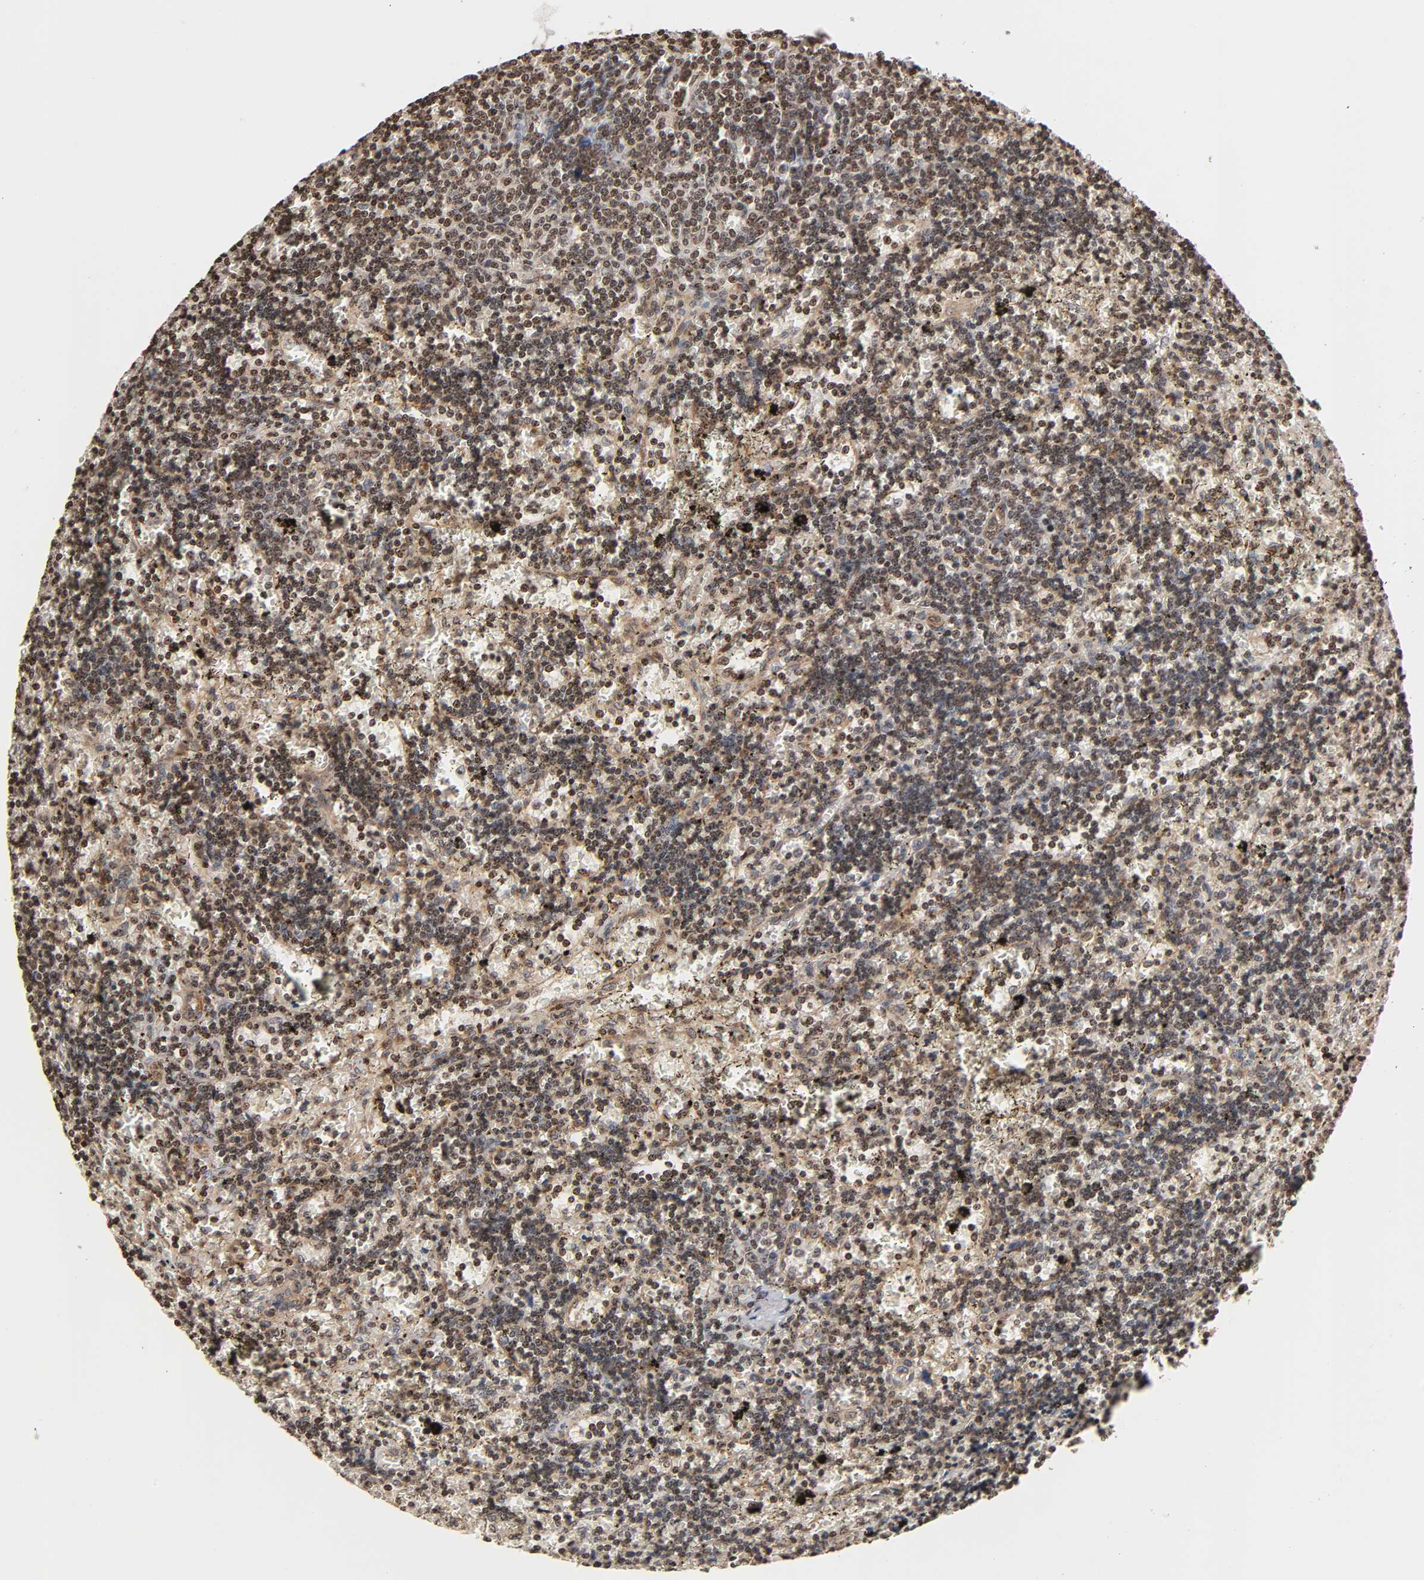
{"staining": {"intensity": "weak", "quantity": "25%-75%", "location": "cytoplasmic/membranous"}, "tissue": "lymphoma", "cell_type": "Tumor cells", "image_type": "cancer", "snomed": [{"axis": "morphology", "description": "Malignant lymphoma, non-Hodgkin's type, Low grade"}, {"axis": "topography", "description": "Spleen"}], "caption": "DAB (3,3'-diaminobenzidine) immunohistochemical staining of lymphoma shows weak cytoplasmic/membranous protein expression in approximately 25%-75% of tumor cells. The staining was performed using DAB to visualize the protein expression in brown, while the nuclei were stained in blue with hematoxylin (Magnification: 20x).", "gene": "ITGAV", "patient": {"sex": "male", "age": 60}}